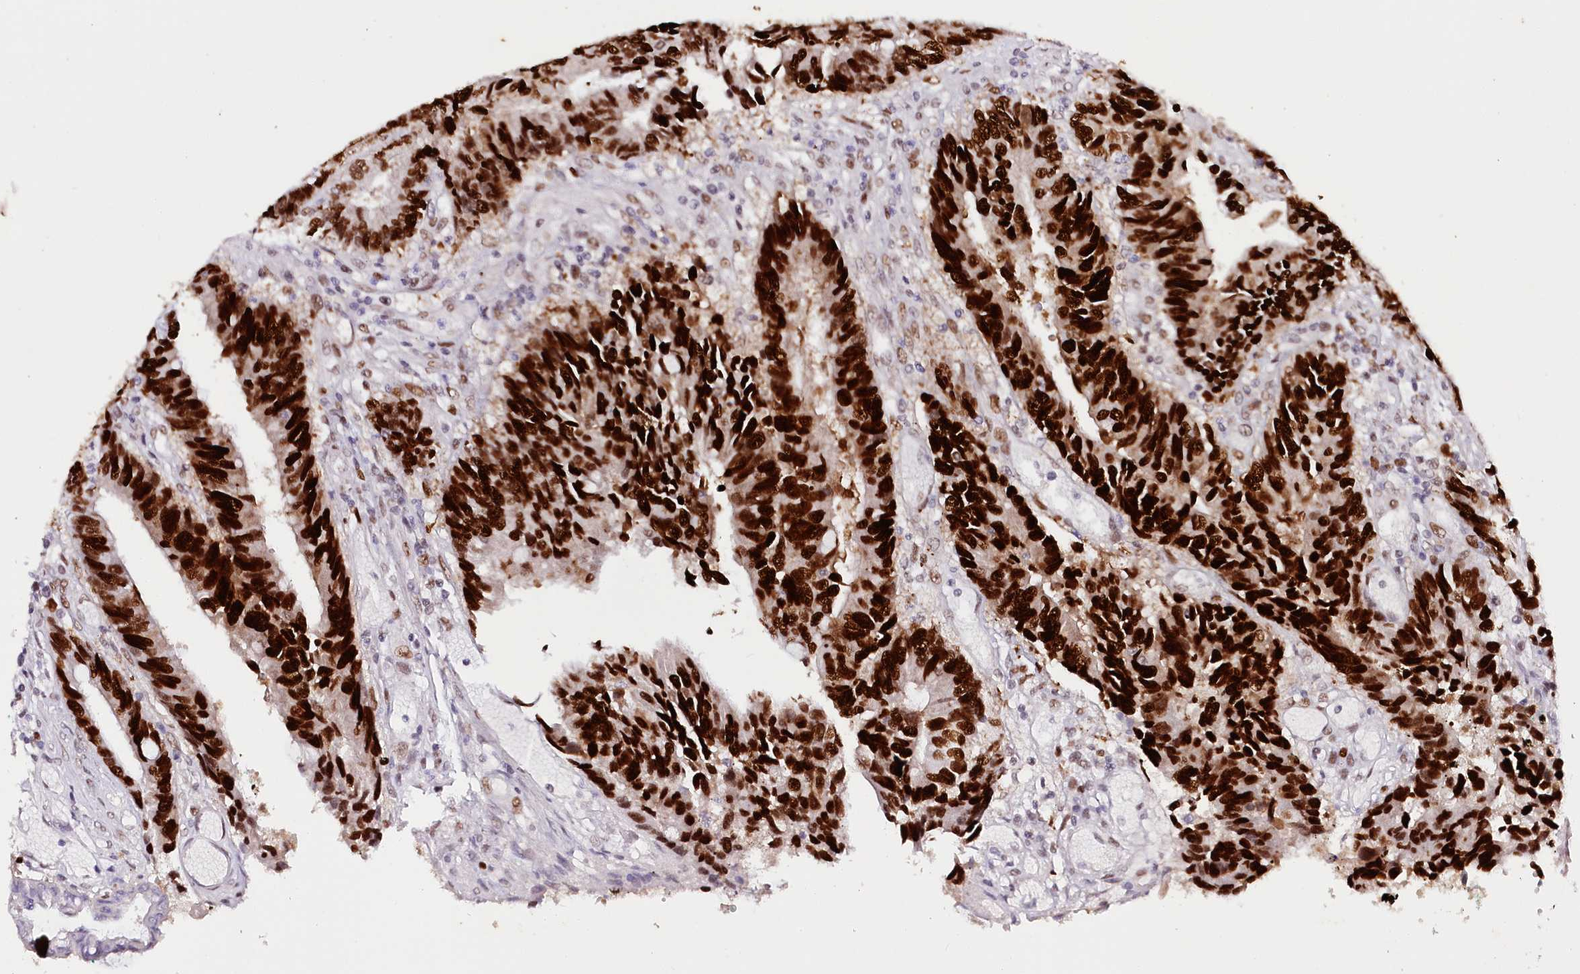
{"staining": {"intensity": "strong", "quantity": ">75%", "location": "nuclear"}, "tissue": "colorectal cancer", "cell_type": "Tumor cells", "image_type": "cancer", "snomed": [{"axis": "morphology", "description": "Adenocarcinoma, NOS"}, {"axis": "topography", "description": "Rectum"}], "caption": "Immunohistochemistry micrograph of human colorectal cancer (adenocarcinoma) stained for a protein (brown), which exhibits high levels of strong nuclear staining in approximately >75% of tumor cells.", "gene": "TP53", "patient": {"sex": "male", "age": 84}}